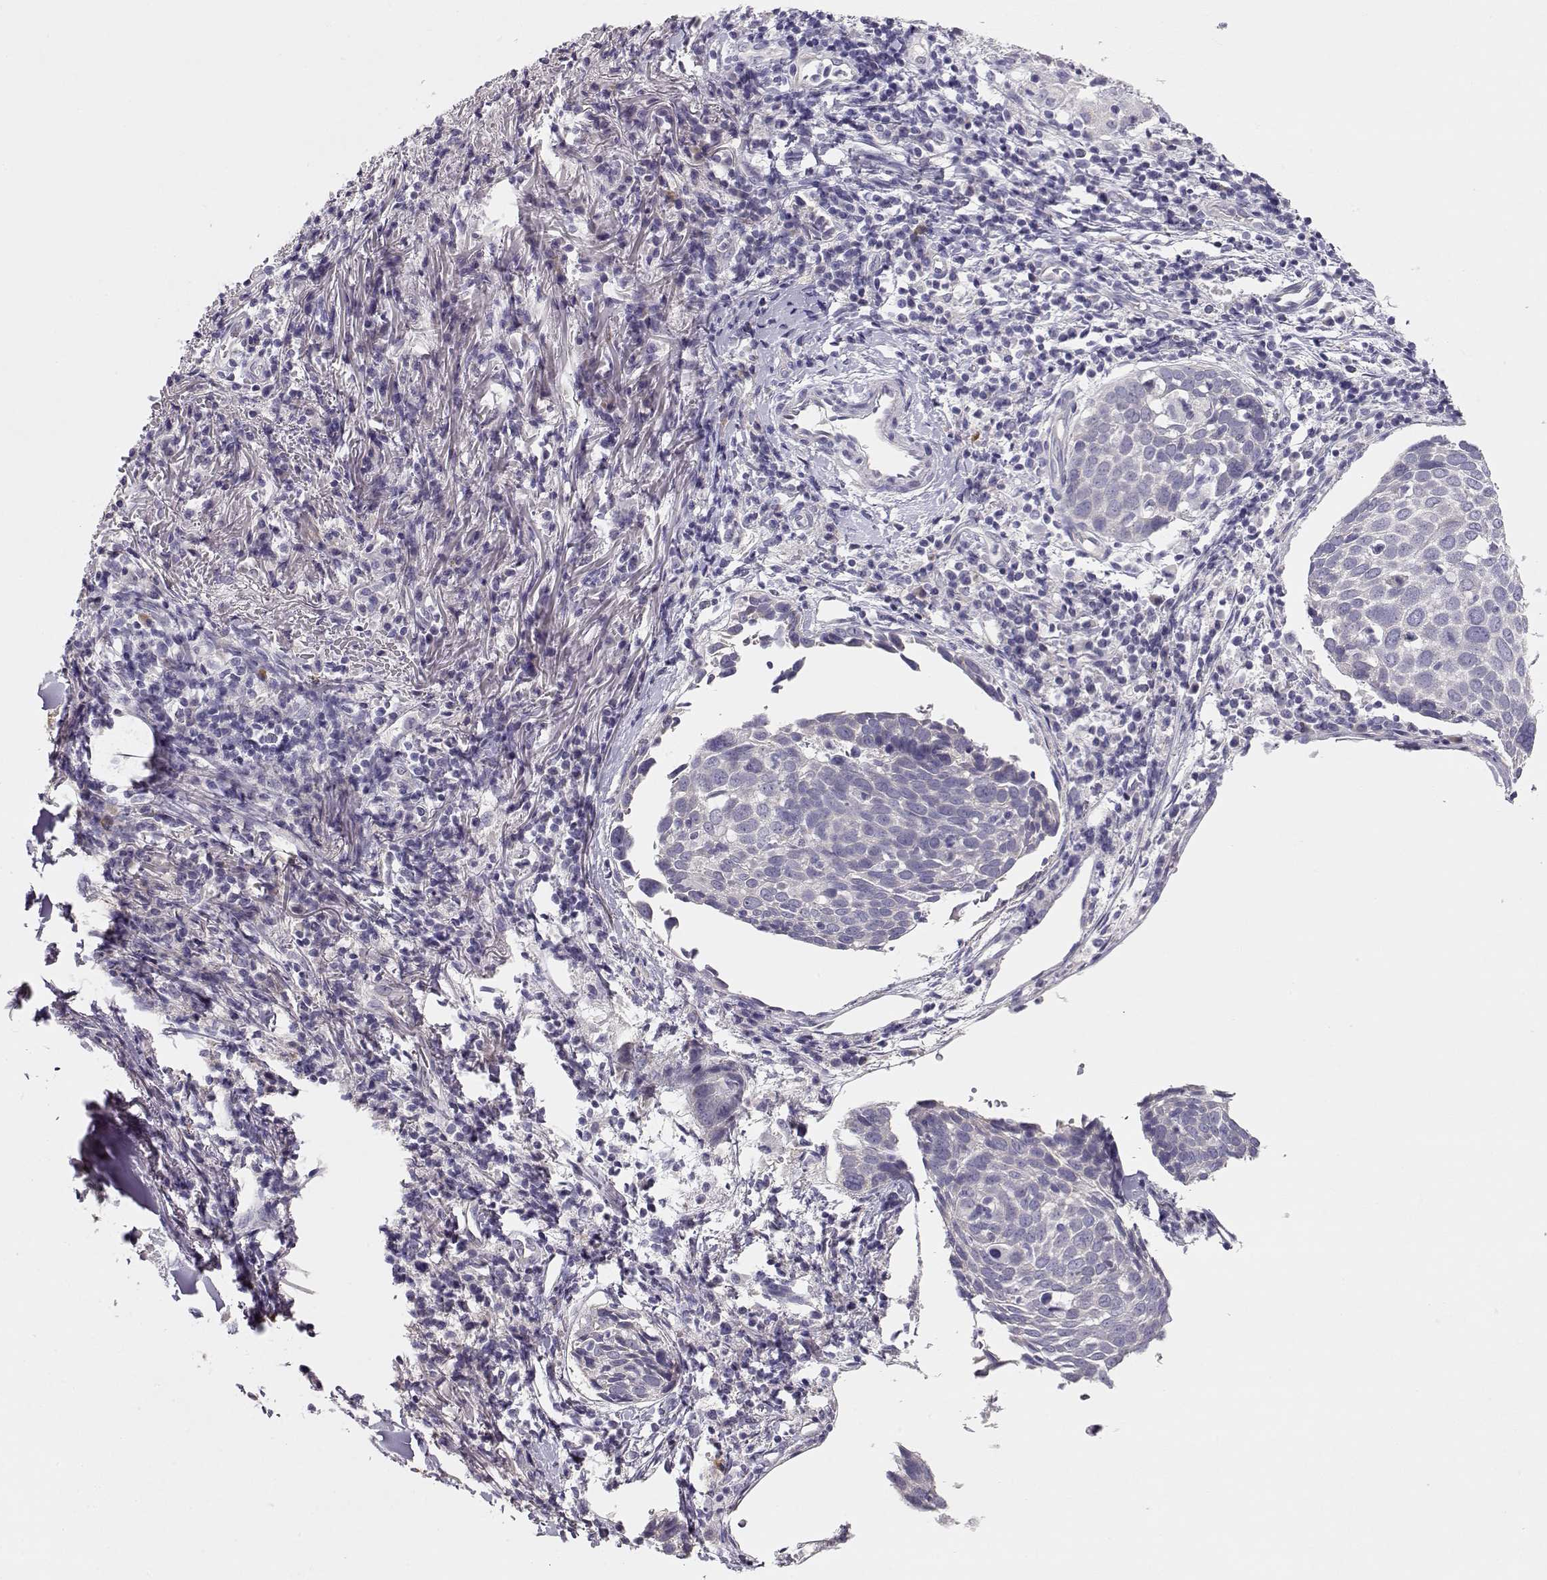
{"staining": {"intensity": "negative", "quantity": "none", "location": "none"}, "tissue": "lung cancer", "cell_type": "Tumor cells", "image_type": "cancer", "snomed": [{"axis": "morphology", "description": "Squamous cell carcinoma, NOS"}, {"axis": "topography", "description": "Lung"}], "caption": "The immunohistochemistry (IHC) histopathology image has no significant expression in tumor cells of lung cancer tissue. The staining was performed using DAB (3,3'-diaminobenzidine) to visualize the protein expression in brown, while the nuclei were stained in blue with hematoxylin (Magnification: 20x).", "gene": "GLIPR1L2", "patient": {"sex": "male", "age": 57}}